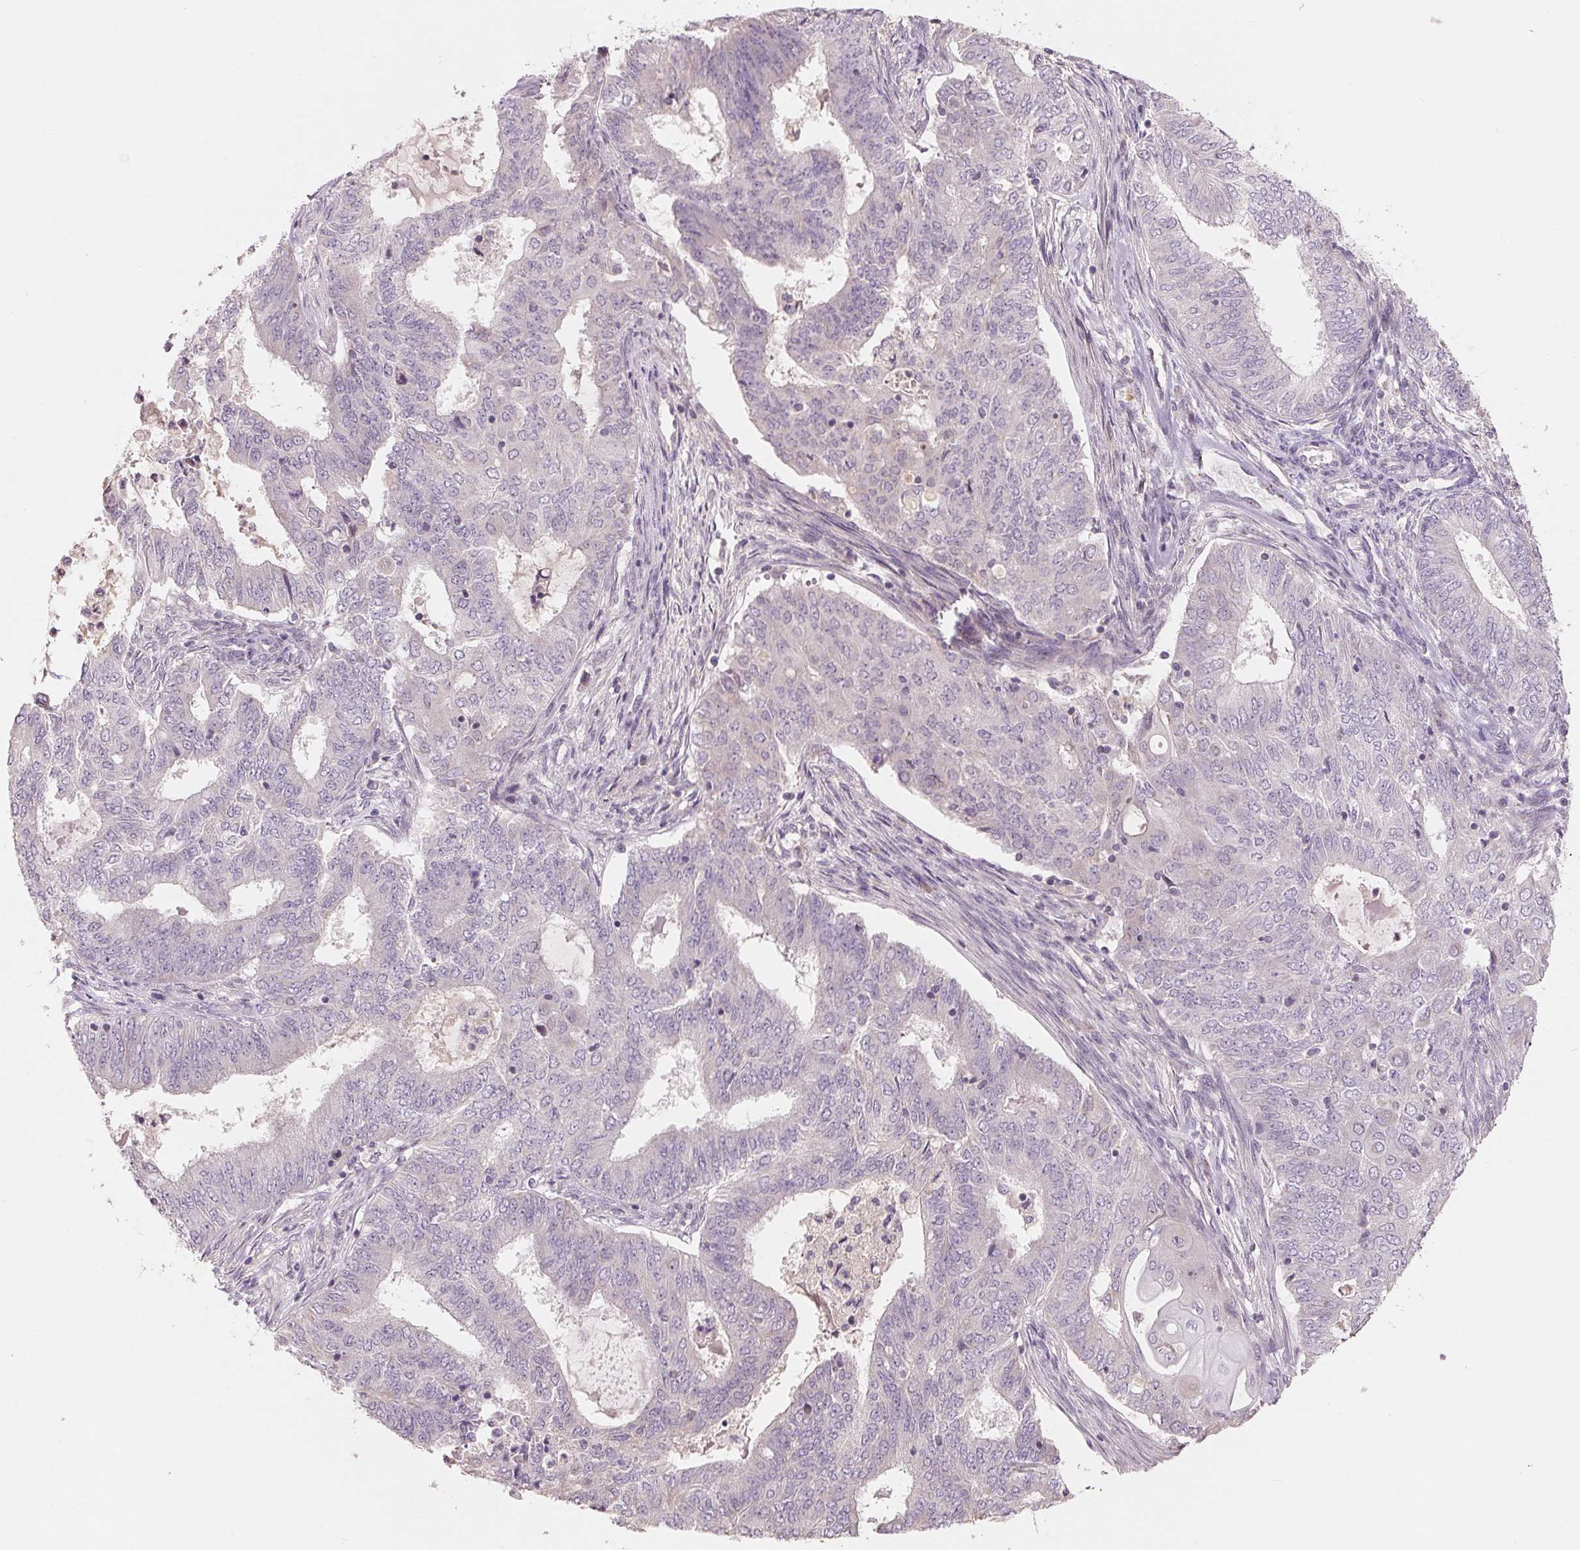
{"staining": {"intensity": "negative", "quantity": "none", "location": "none"}, "tissue": "endometrial cancer", "cell_type": "Tumor cells", "image_type": "cancer", "snomed": [{"axis": "morphology", "description": "Adenocarcinoma, NOS"}, {"axis": "topography", "description": "Endometrium"}], "caption": "The immunohistochemistry (IHC) histopathology image has no significant positivity in tumor cells of adenocarcinoma (endometrial) tissue. The staining is performed using DAB brown chromogen with nuclei counter-stained in using hematoxylin.", "gene": "AQP8", "patient": {"sex": "female", "age": 62}}